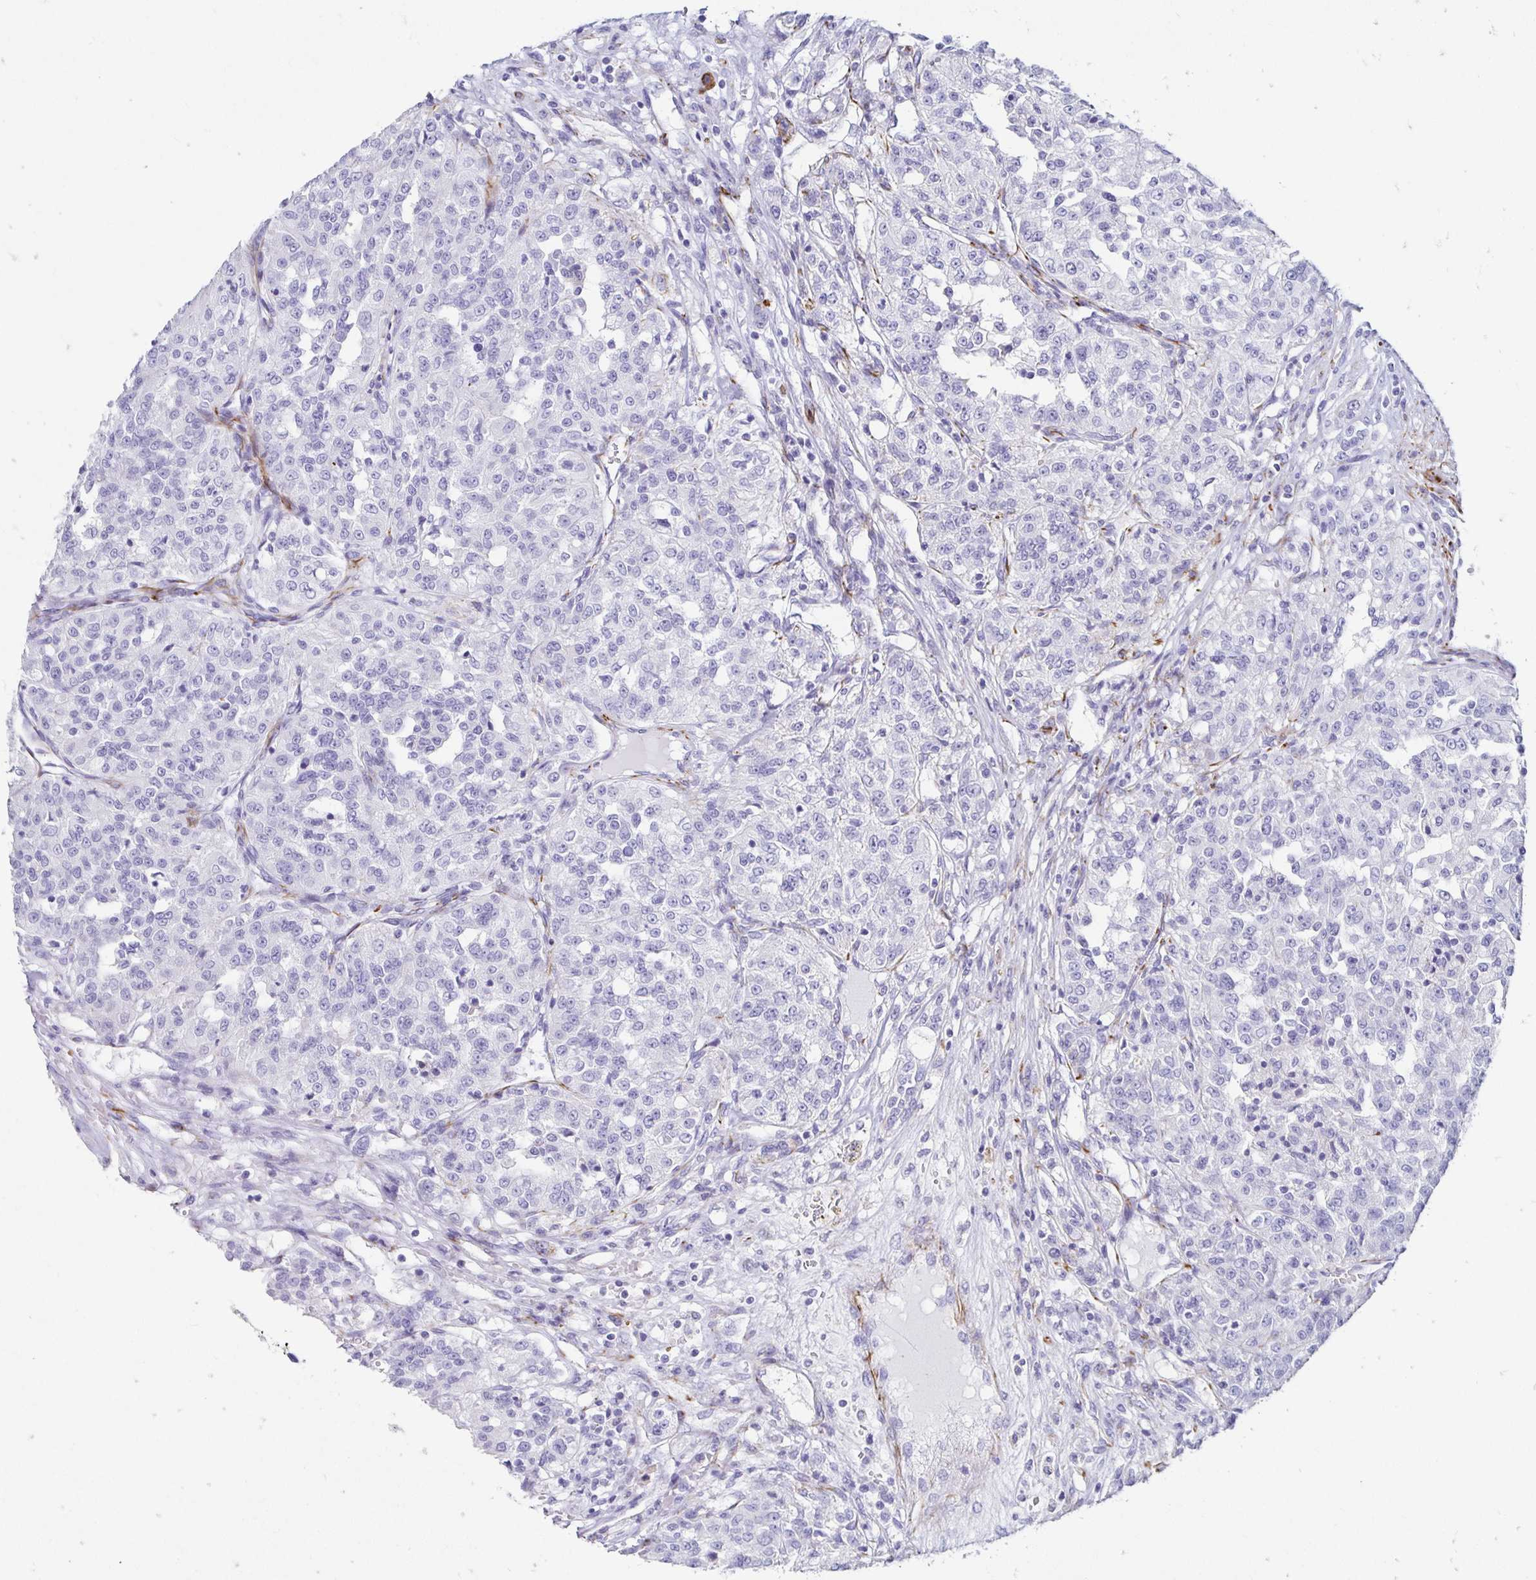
{"staining": {"intensity": "negative", "quantity": "none", "location": "none"}, "tissue": "renal cancer", "cell_type": "Tumor cells", "image_type": "cancer", "snomed": [{"axis": "morphology", "description": "Adenocarcinoma, NOS"}, {"axis": "topography", "description": "Kidney"}], "caption": "IHC histopathology image of neoplastic tissue: adenocarcinoma (renal) stained with DAB displays no significant protein staining in tumor cells.", "gene": "TMEM54", "patient": {"sex": "female", "age": 63}}